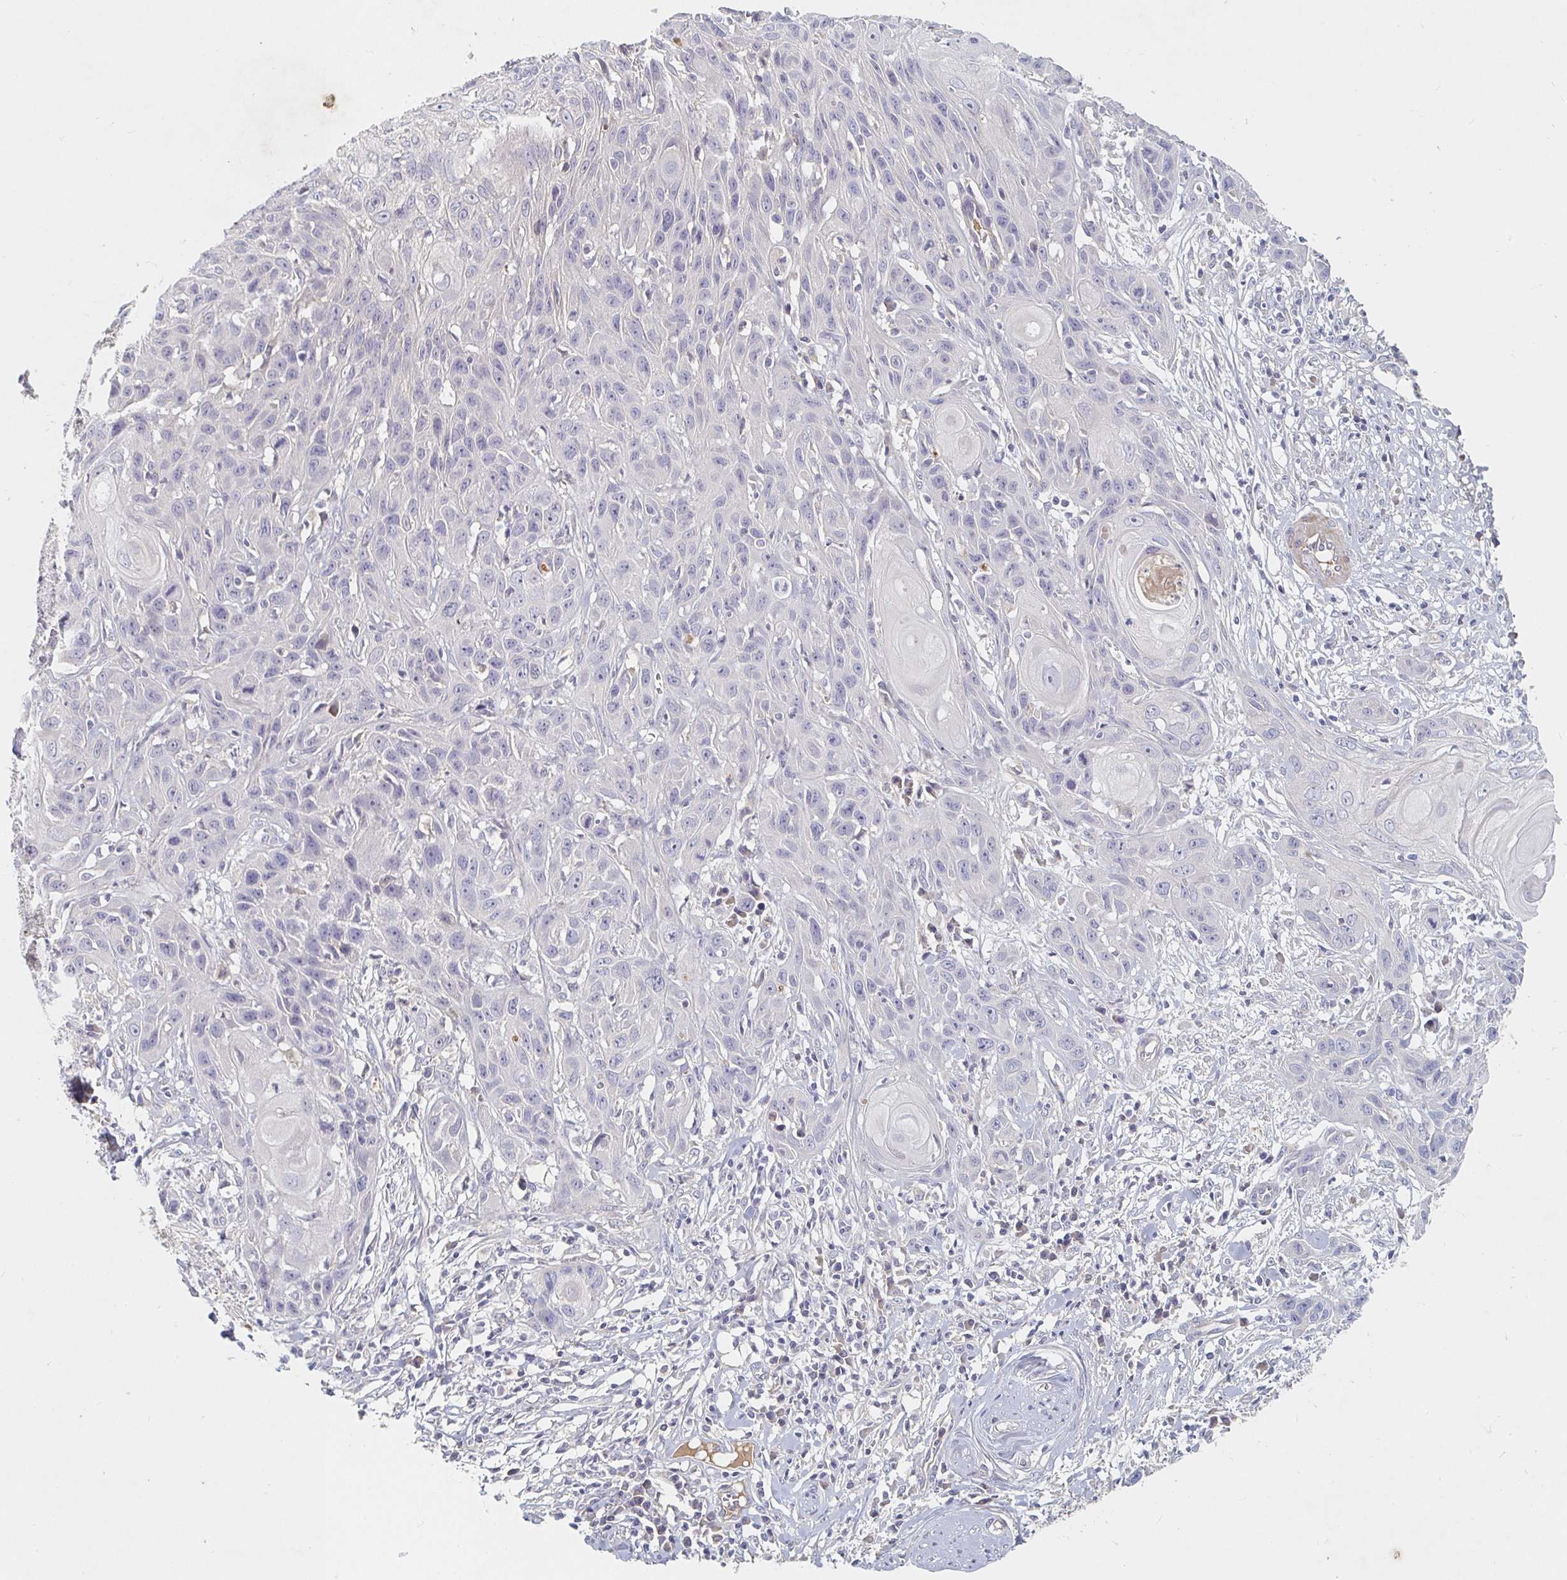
{"staining": {"intensity": "negative", "quantity": "none", "location": "none"}, "tissue": "skin cancer", "cell_type": "Tumor cells", "image_type": "cancer", "snomed": [{"axis": "morphology", "description": "Squamous cell carcinoma, NOS"}, {"axis": "topography", "description": "Skin"}, {"axis": "topography", "description": "Vulva"}], "caption": "DAB immunohistochemical staining of squamous cell carcinoma (skin) demonstrates no significant positivity in tumor cells.", "gene": "NME9", "patient": {"sex": "female", "age": 83}}